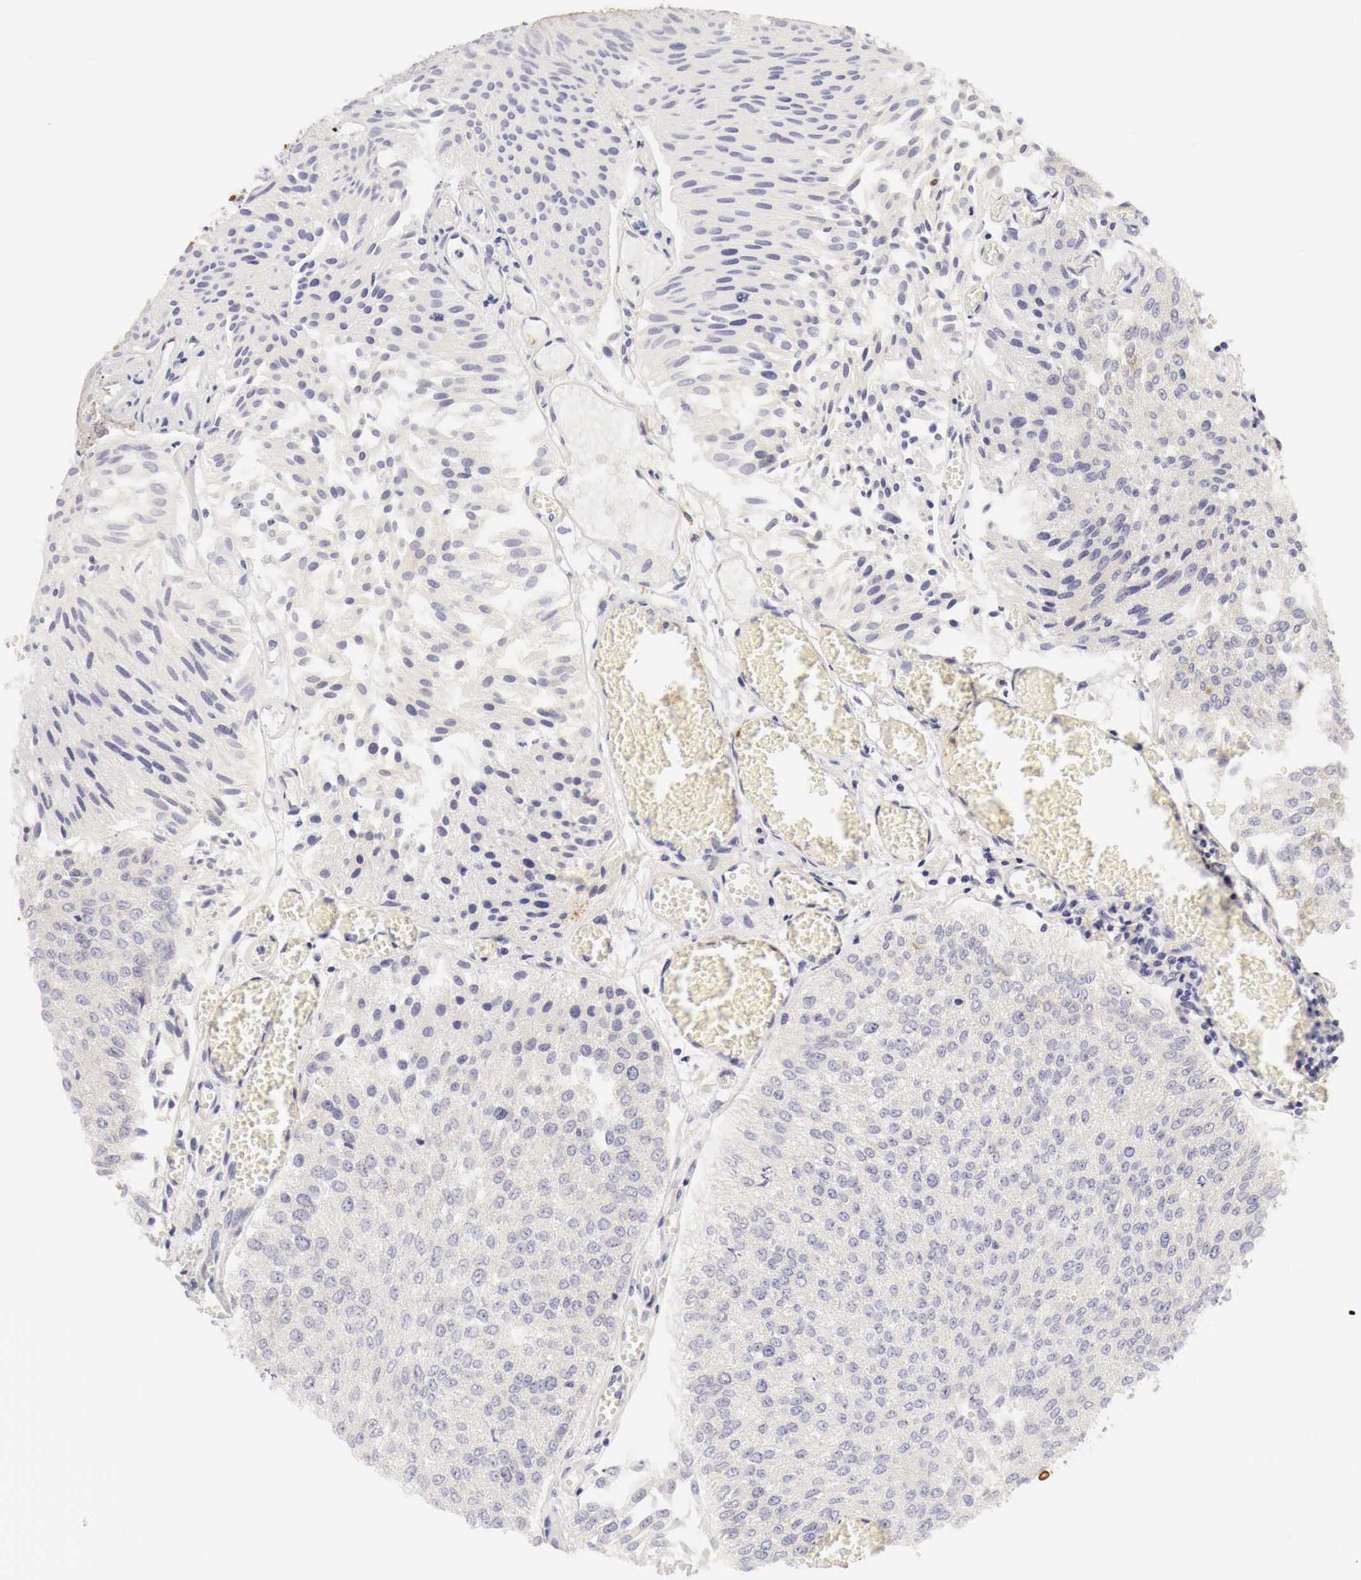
{"staining": {"intensity": "negative", "quantity": "none", "location": "none"}, "tissue": "urothelial cancer", "cell_type": "Tumor cells", "image_type": "cancer", "snomed": [{"axis": "morphology", "description": "Urothelial carcinoma, Low grade"}, {"axis": "topography", "description": "Urinary bladder"}], "caption": "Tumor cells are negative for protein expression in human urothelial cancer. (DAB (3,3'-diaminobenzidine) IHC with hematoxylin counter stain).", "gene": "CASP3", "patient": {"sex": "male", "age": 86}}